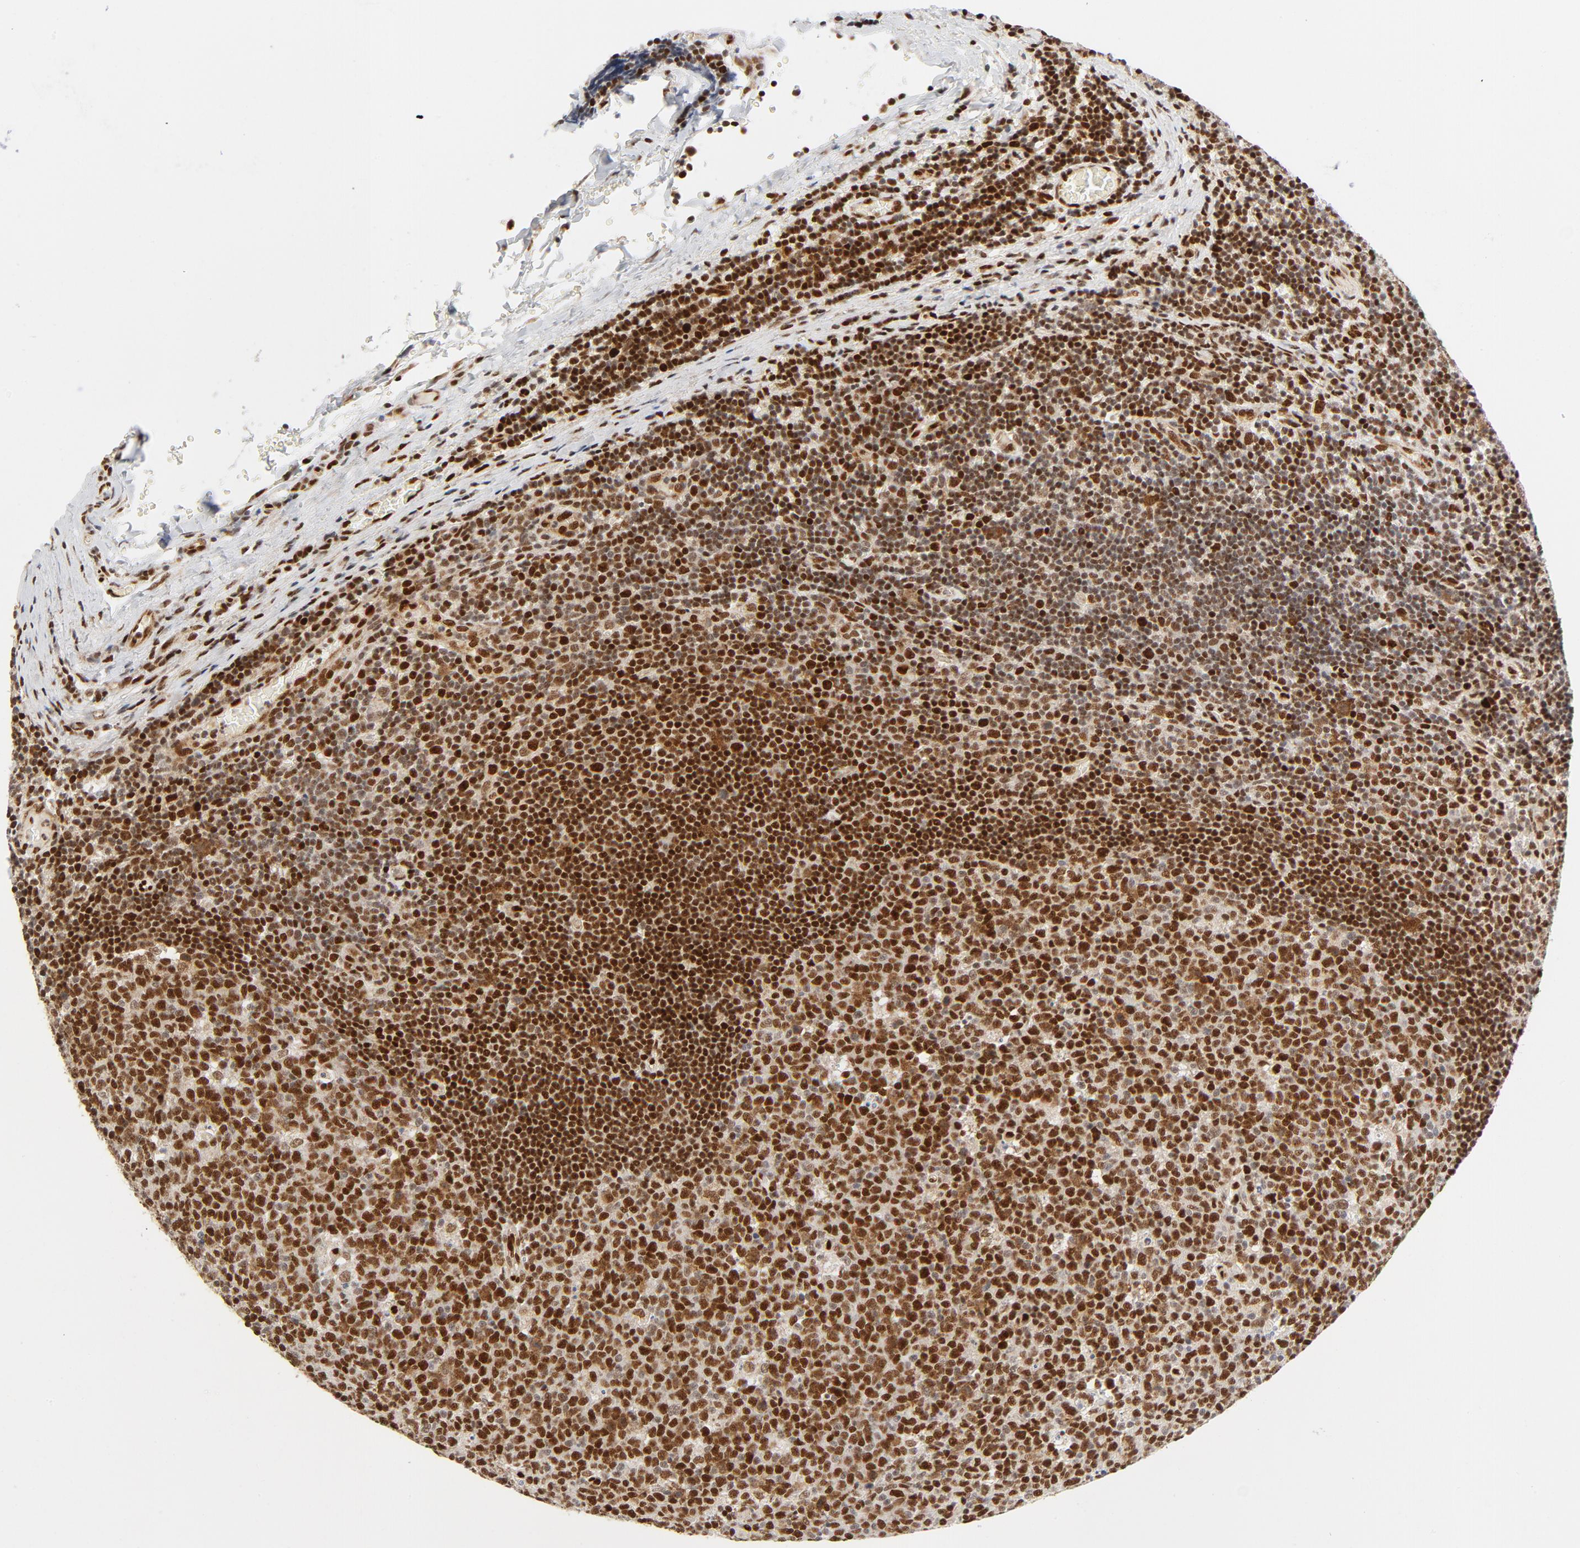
{"staining": {"intensity": "strong", "quantity": ">75%", "location": "nuclear"}, "tissue": "lymph node", "cell_type": "Germinal center cells", "image_type": "normal", "snomed": [{"axis": "morphology", "description": "Normal tissue, NOS"}, {"axis": "topography", "description": "Lymph node"}, {"axis": "topography", "description": "Salivary gland"}], "caption": "Immunohistochemical staining of benign human lymph node demonstrates >75% levels of strong nuclear protein expression in approximately >75% of germinal center cells.", "gene": "MEF2A", "patient": {"sex": "male", "age": 8}}